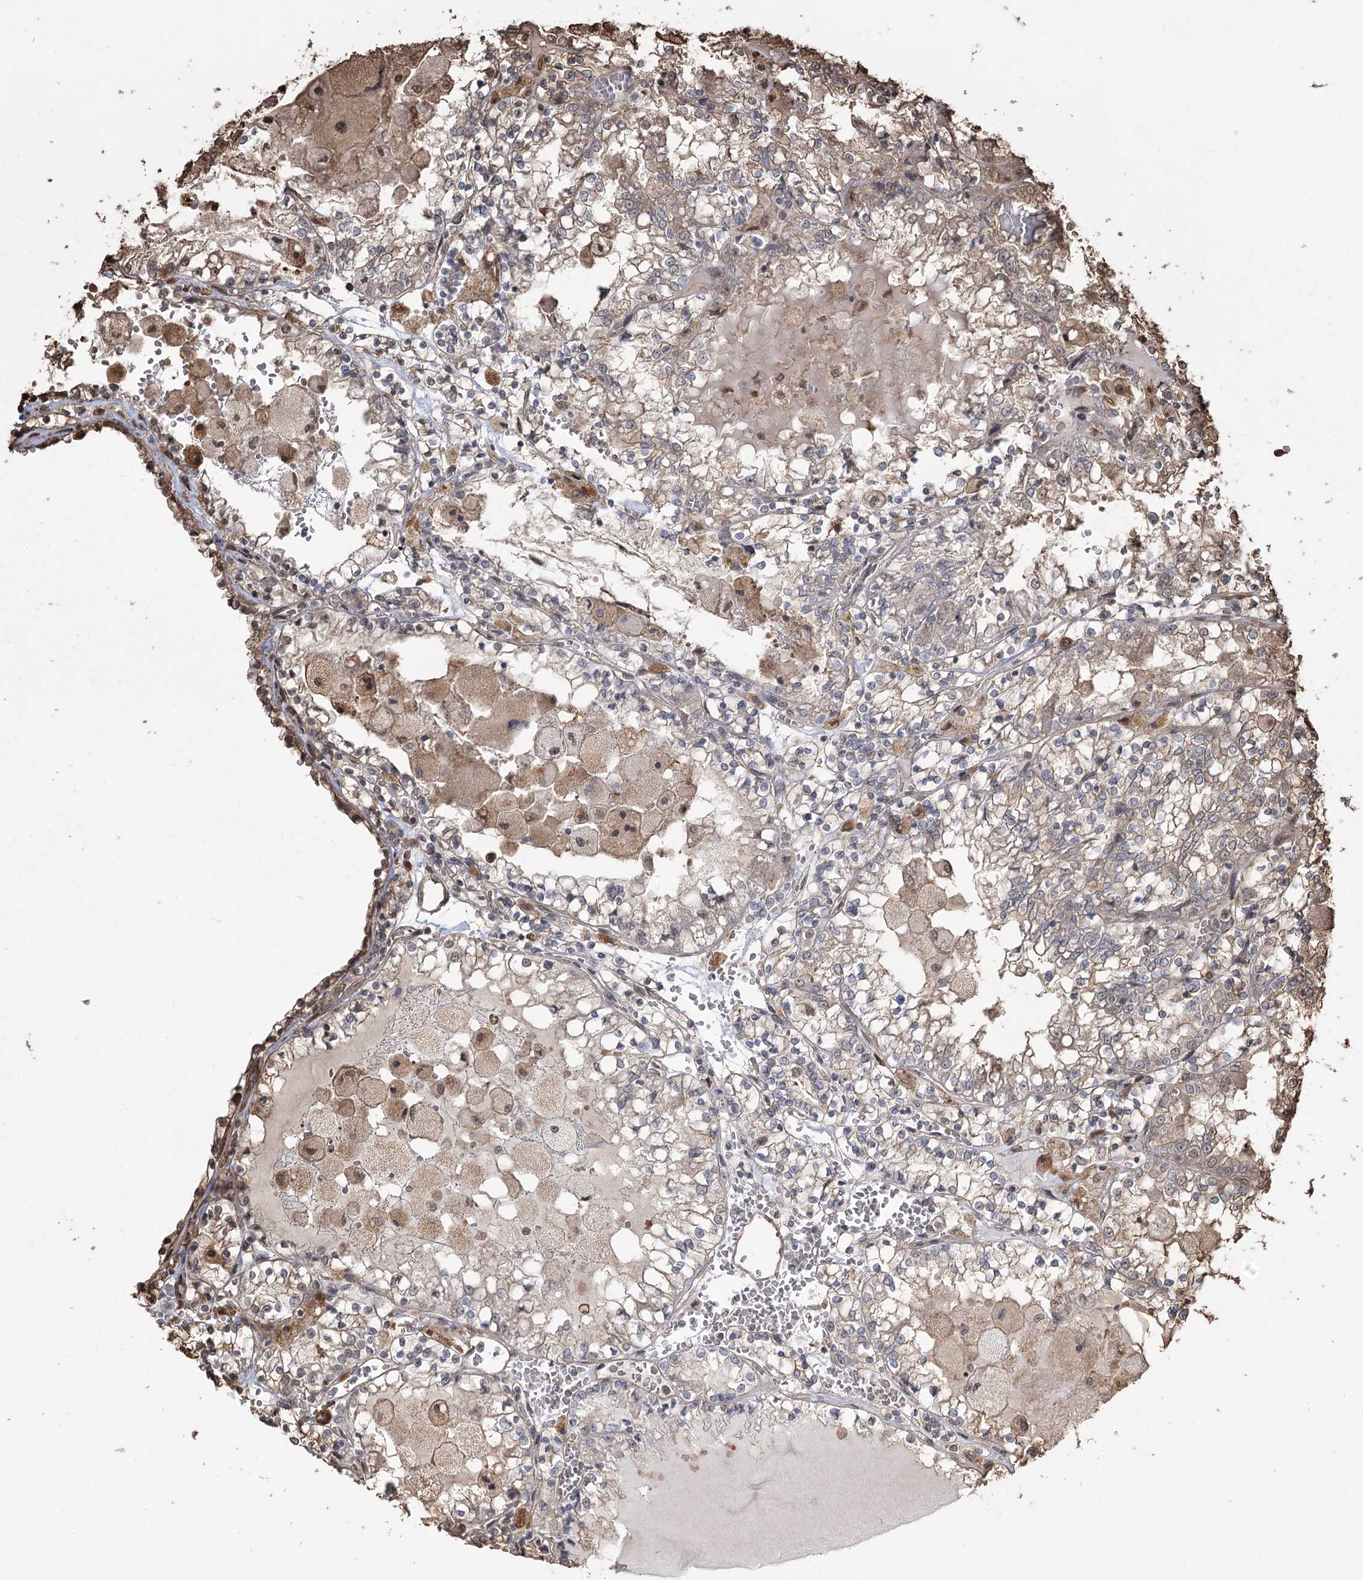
{"staining": {"intensity": "weak", "quantity": "<25%", "location": "cytoplasmic/membranous"}, "tissue": "renal cancer", "cell_type": "Tumor cells", "image_type": "cancer", "snomed": [{"axis": "morphology", "description": "Adenocarcinoma, NOS"}, {"axis": "topography", "description": "Kidney"}], "caption": "Tumor cells show no significant staining in renal cancer.", "gene": "PLCH1", "patient": {"sex": "female", "age": 56}}